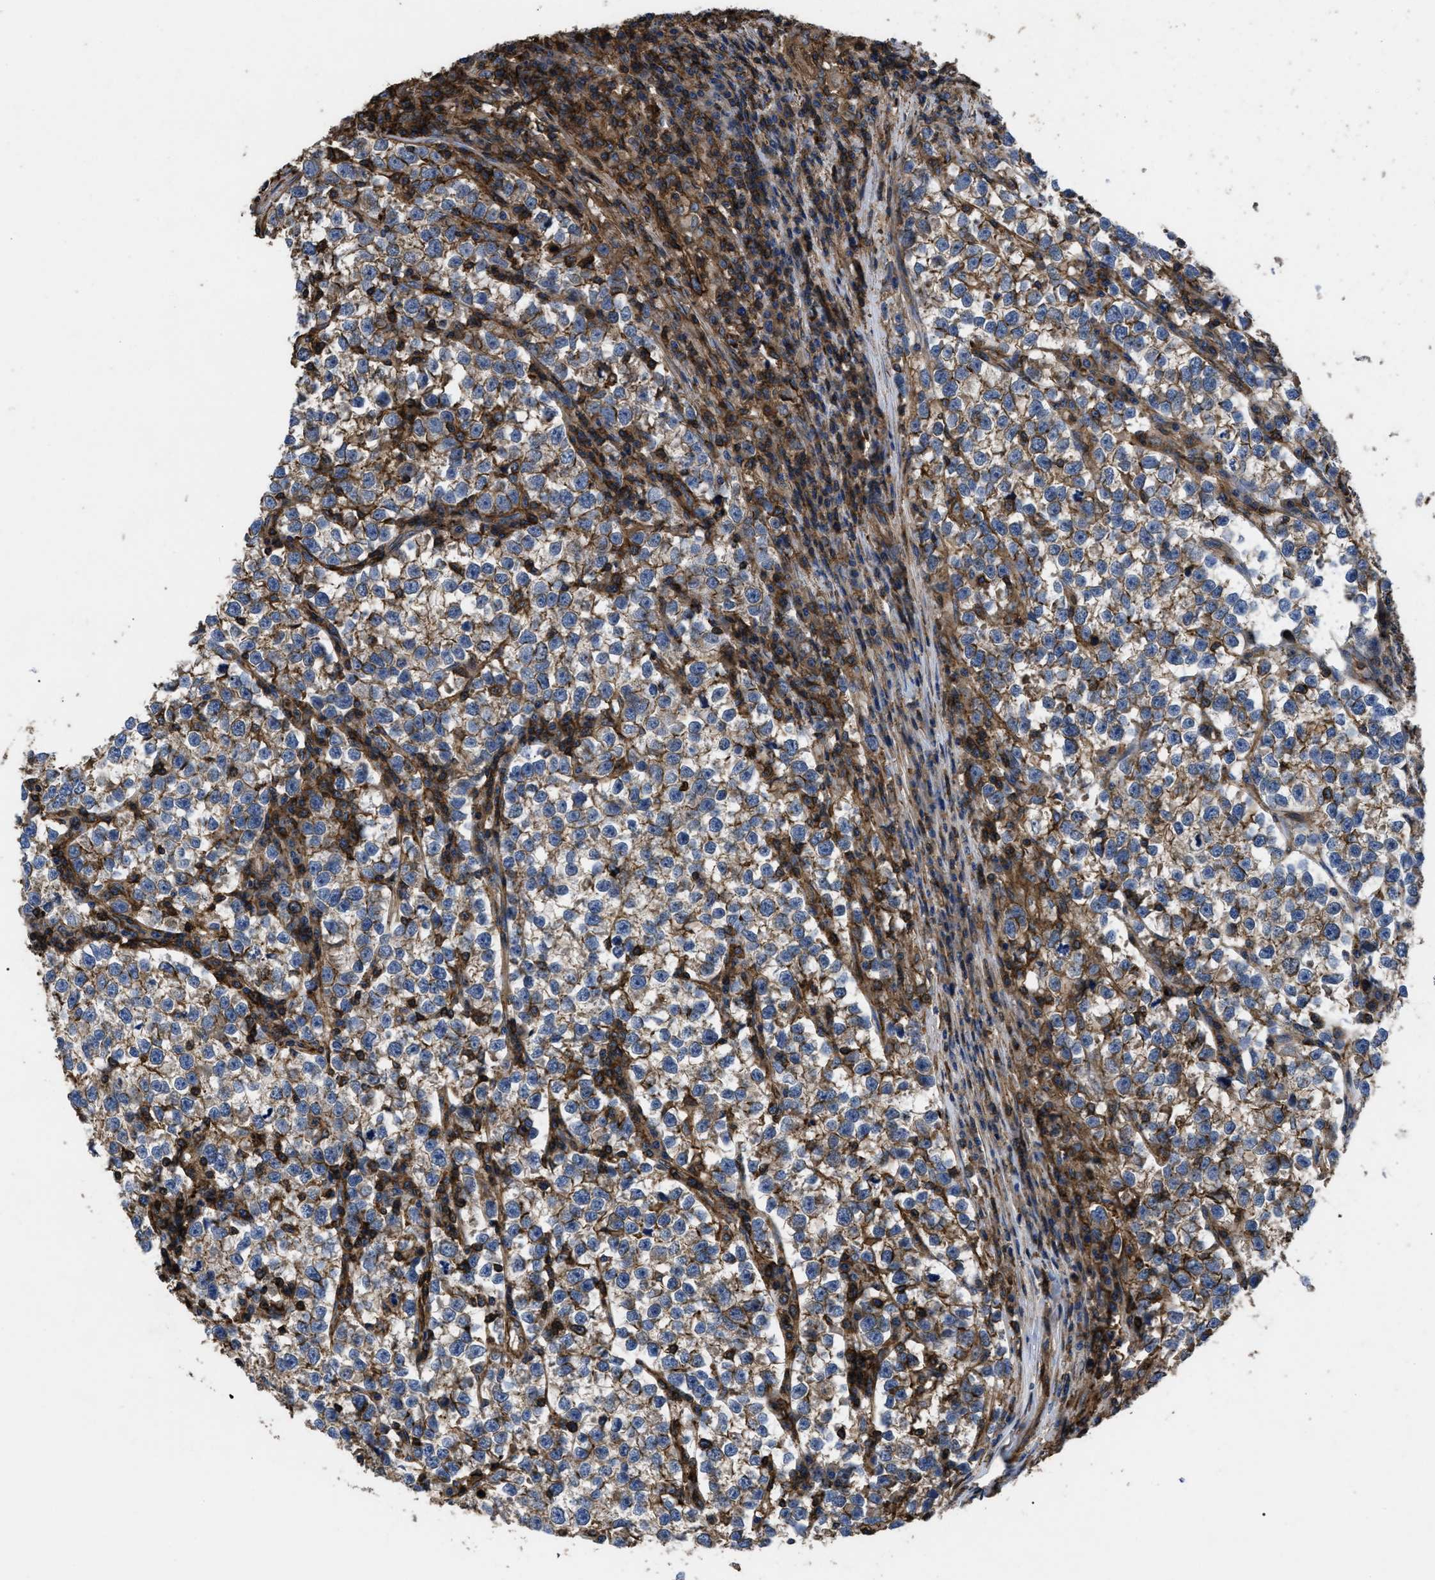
{"staining": {"intensity": "weak", "quantity": ">75%", "location": "cytoplasmic/membranous"}, "tissue": "testis cancer", "cell_type": "Tumor cells", "image_type": "cancer", "snomed": [{"axis": "morphology", "description": "Normal tissue, NOS"}, {"axis": "morphology", "description": "Seminoma, NOS"}, {"axis": "topography", "description": "Testis"}], "caption": "Protein positivity by IHC exhibits weak cytoplasmic/membranous staining in about >75% of tumor cells in testis cancer.", "gene": "SCUBE2", "patient": {"sex": "male", "age": 43}}